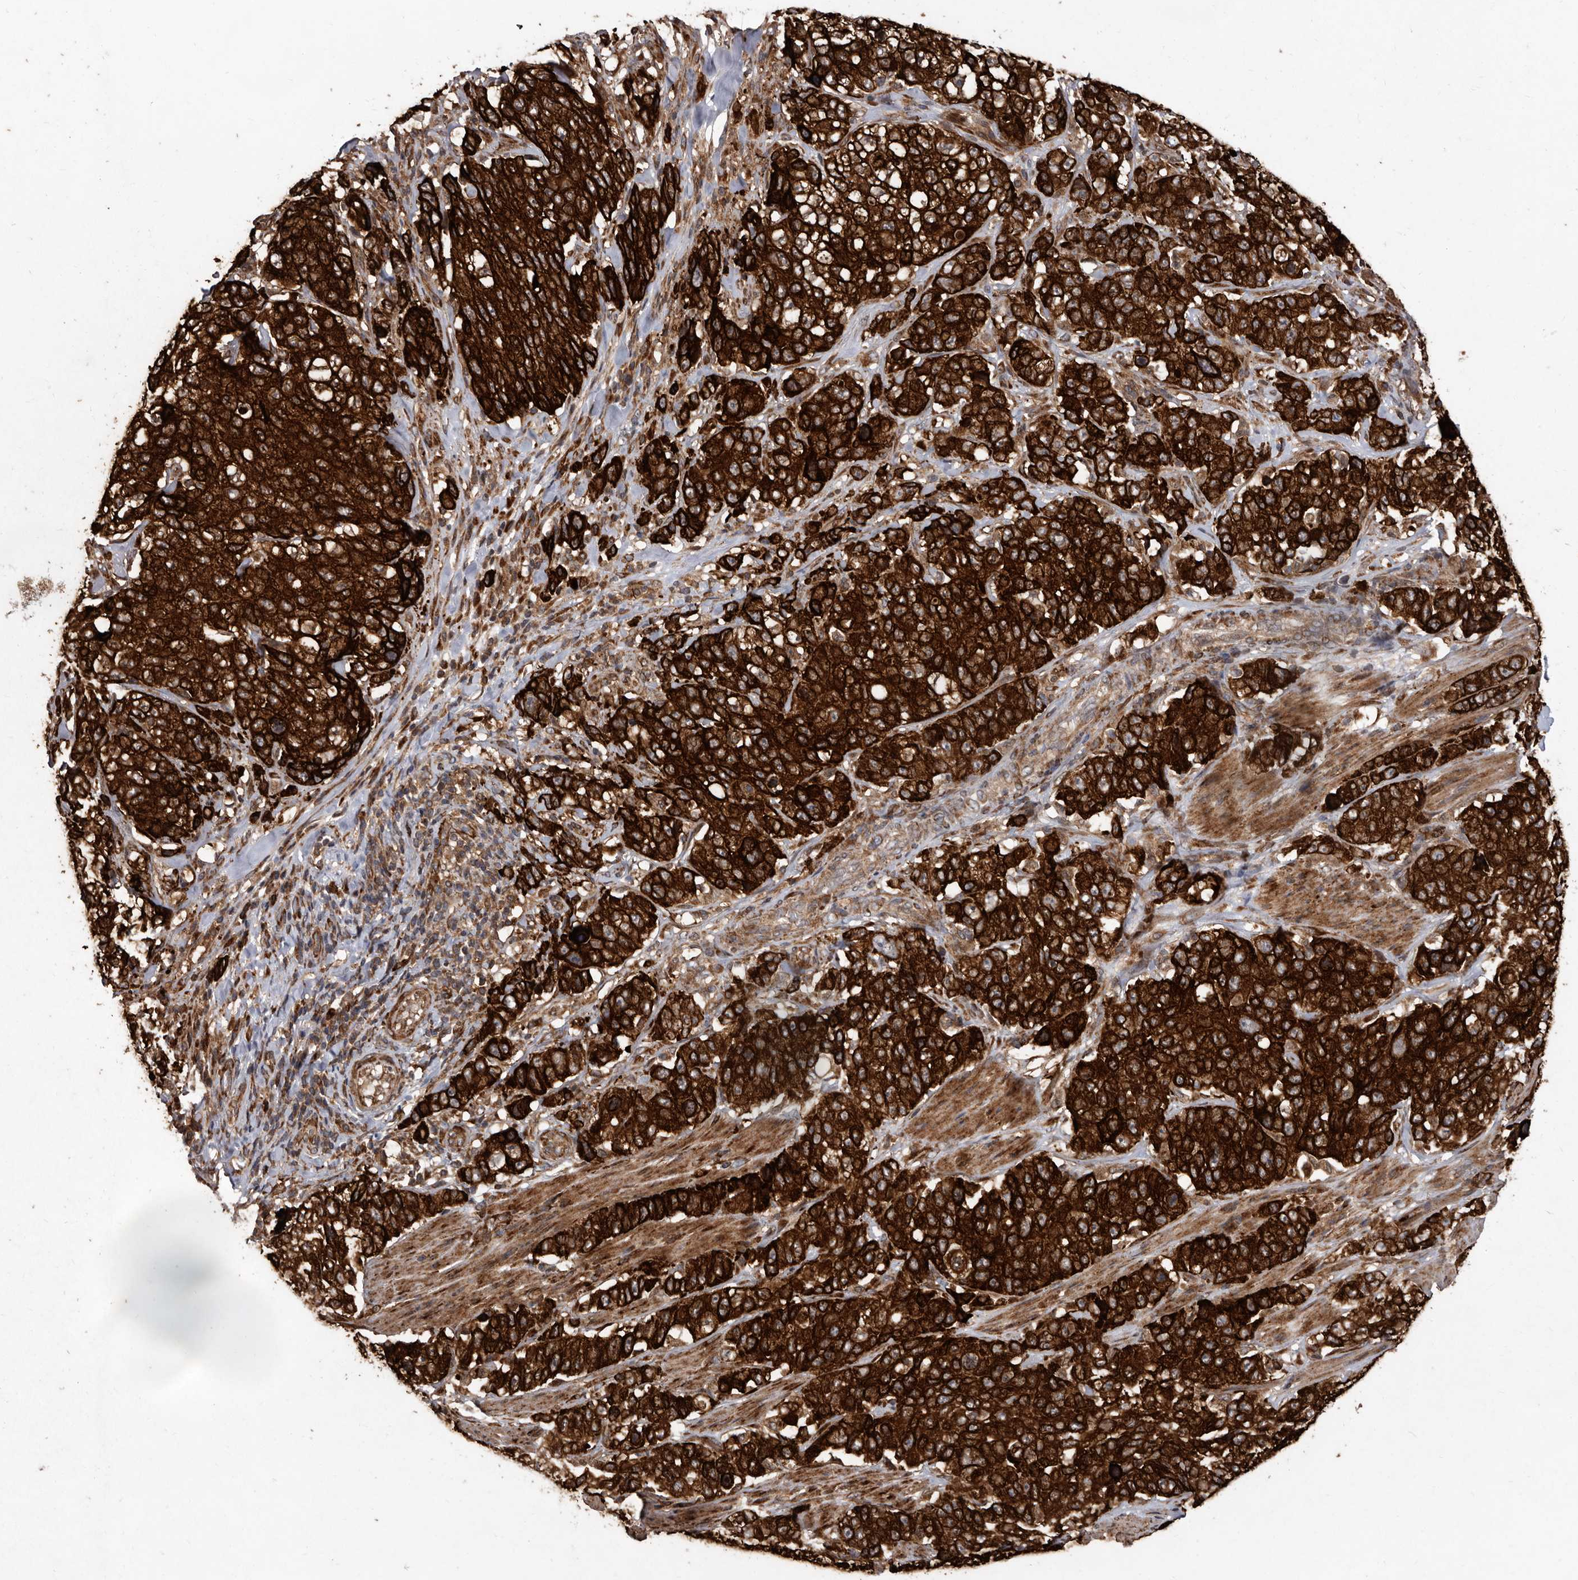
{"staining": {"intensity": "strong", "quantity": ">75%", "location": "cytoplasmic/membranous"}, "tissue": "stomach cancer", "cell_type": "Tumor cells", "image_type": "cancer", "snomed": [{"axis": "morphology", "description": "Adenocarcinoma, NOS"}, {"axis": "topography", "description": "Stomach"}], "caption": "Immunohistochemical staining of human stomach cancer displays high levels of strong cytoplasmic/membranous staining in about >75% of tumor cells.", "gene": "FLAD1", "patient": {"sex": "male", "age": 48}}